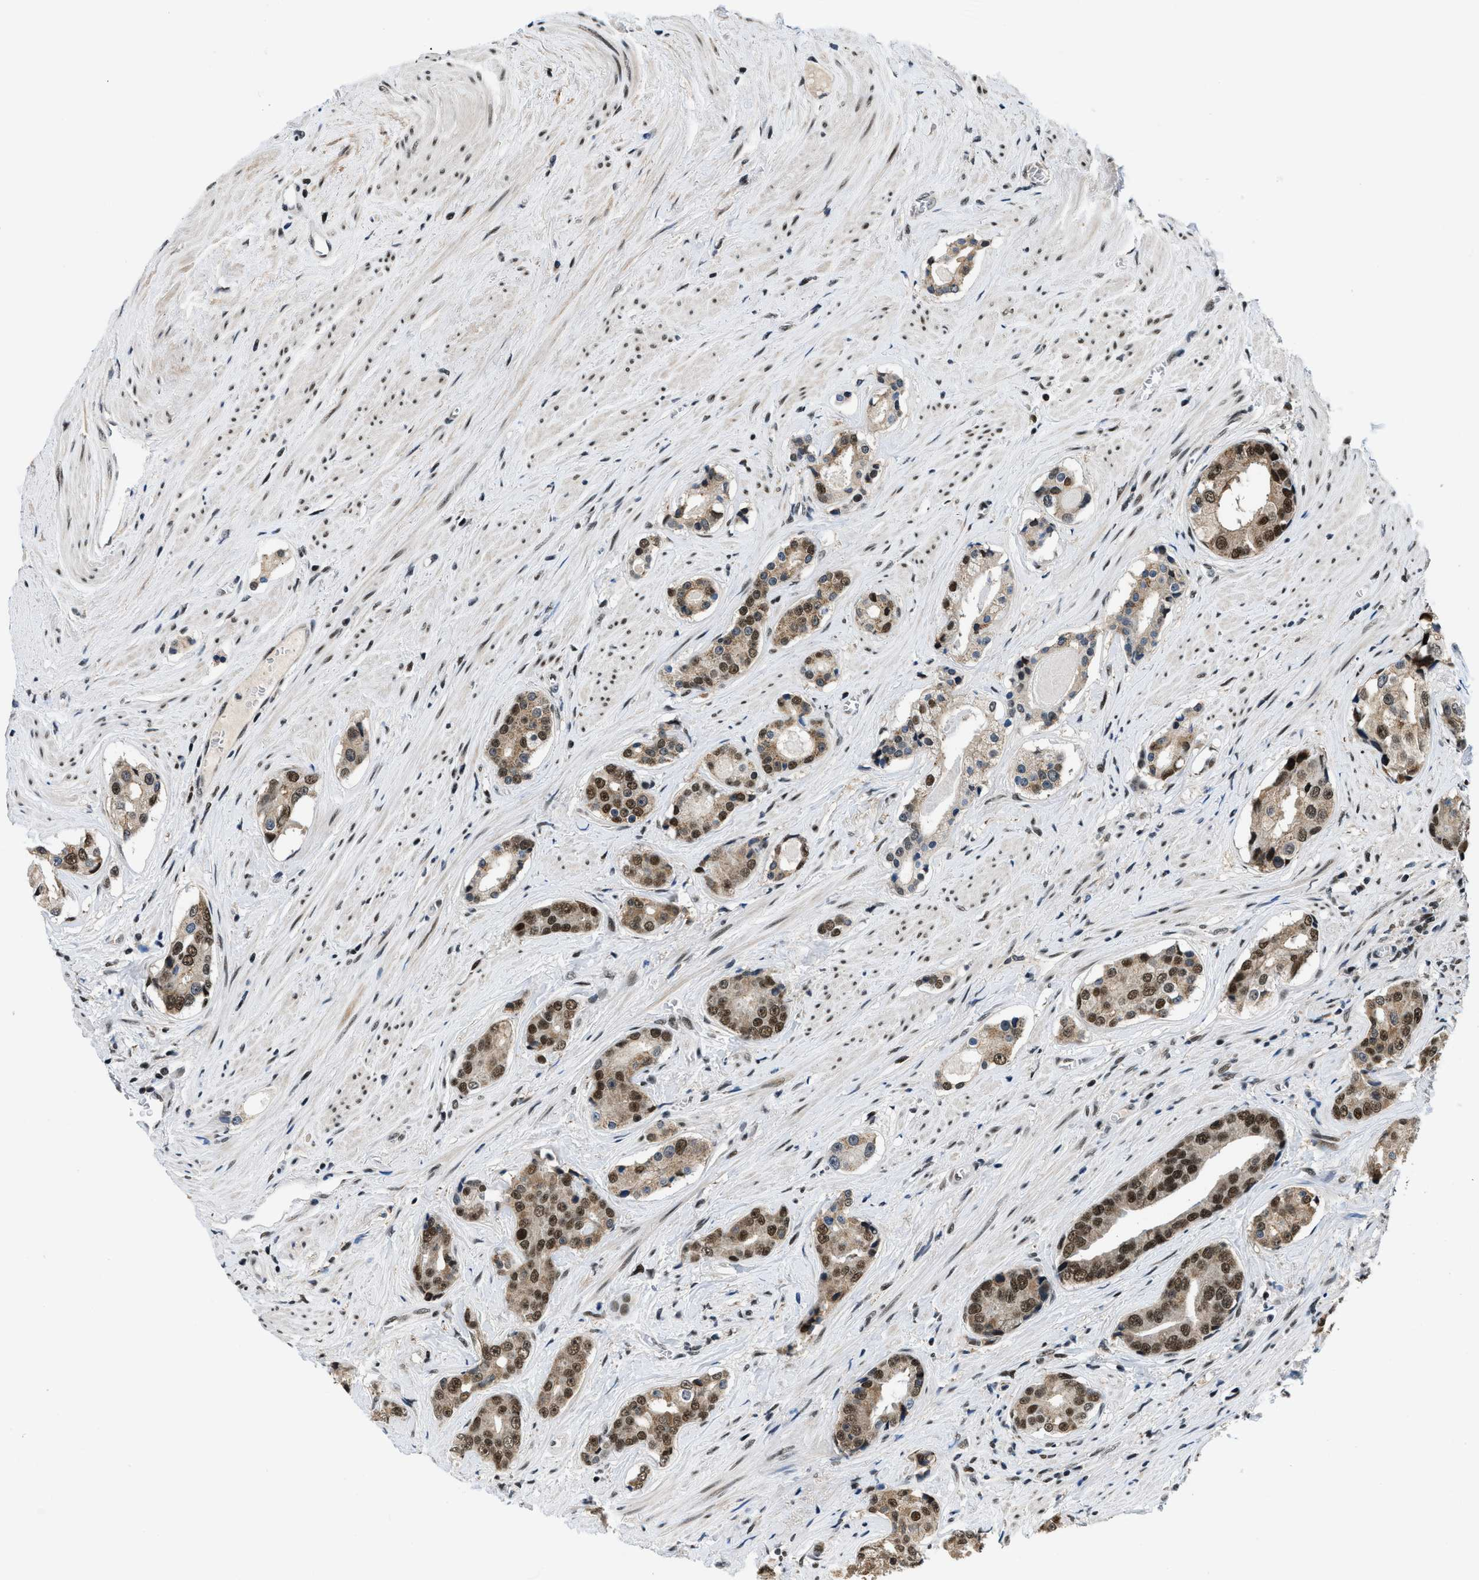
{"staining": {"intensity": "strong", "quantity": "25%-75%", "location": "nuclear"}, "tissue": "prostate cancer", "cell_type": "Tumor cells", "image_type": "cancer", "snomed": [{"axis": "morphology", "description": "Adenocarcinoma, High grade"}, {"axis": "topography", "description": "Prostate"}], "caption": "Strong nuclear protein positivity is identified in approximately 25%-75% of tumor cells in prostate cancer. (DAB (3,3'-diaminobenzidine) = brown stain, brightfield microscopy at high magnification).", "gene": "KDM3B", "patient": {"sex": "male", "age": 71}}